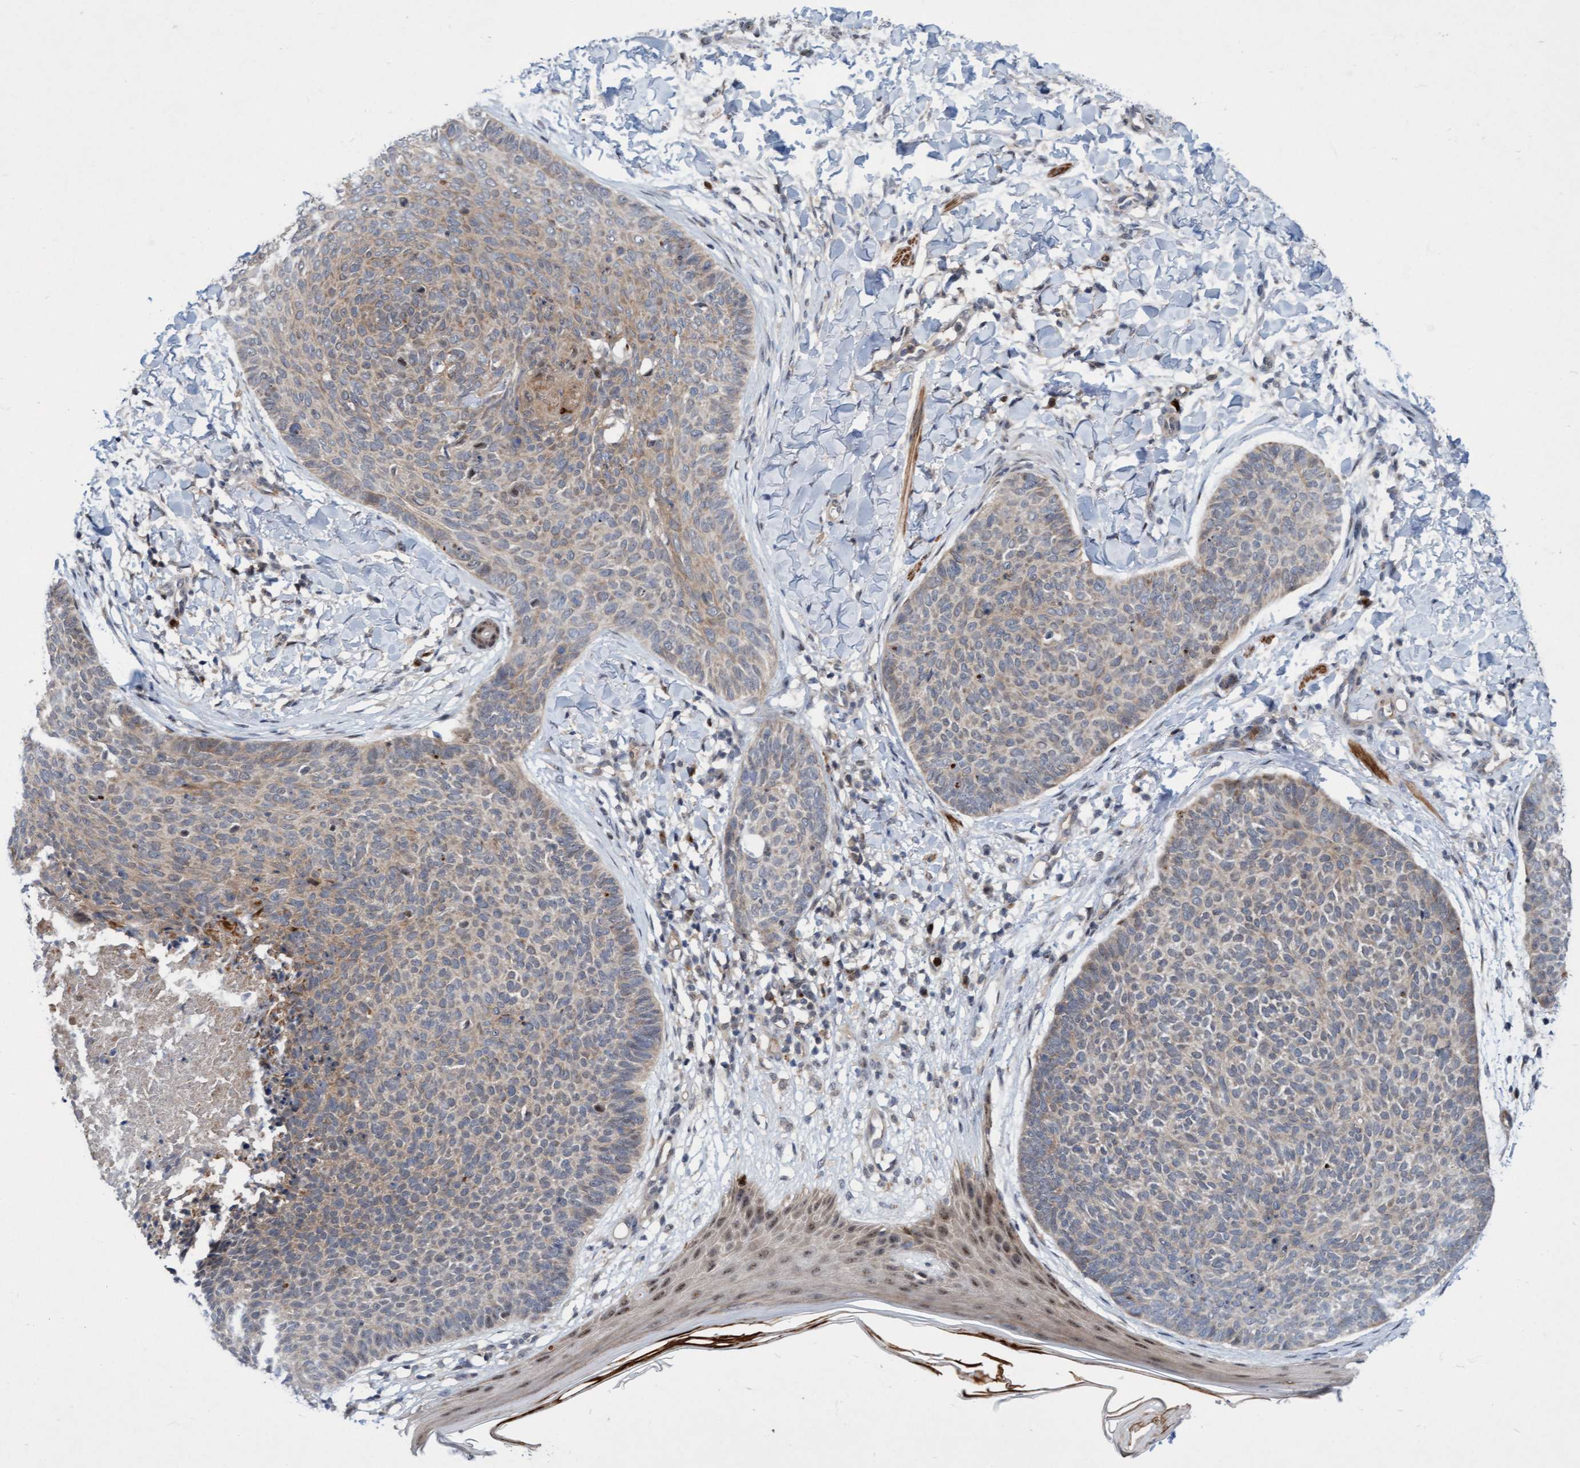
{"staining": {"intensity": "weak", "quantity": "25%-75%", "location": "cytoplasmic/membranous"}, "tissue": "skin cancer", "cell_type": "Tumor cells", "image_type": "cancer", "snomed": [{"axis": "morphology", "description": "Normal tissue, NOS"}, {"axis": "morphology", "description": "Basal cell carcinoma"}, {"axis": "topography", "description": "Skin"}], "caption": "Human skin cancer stained with a protein marker displays weak staining in tumor cells.", "gene": "RAP1GAP2", "patient": {"sex": "male", "age": 50}}